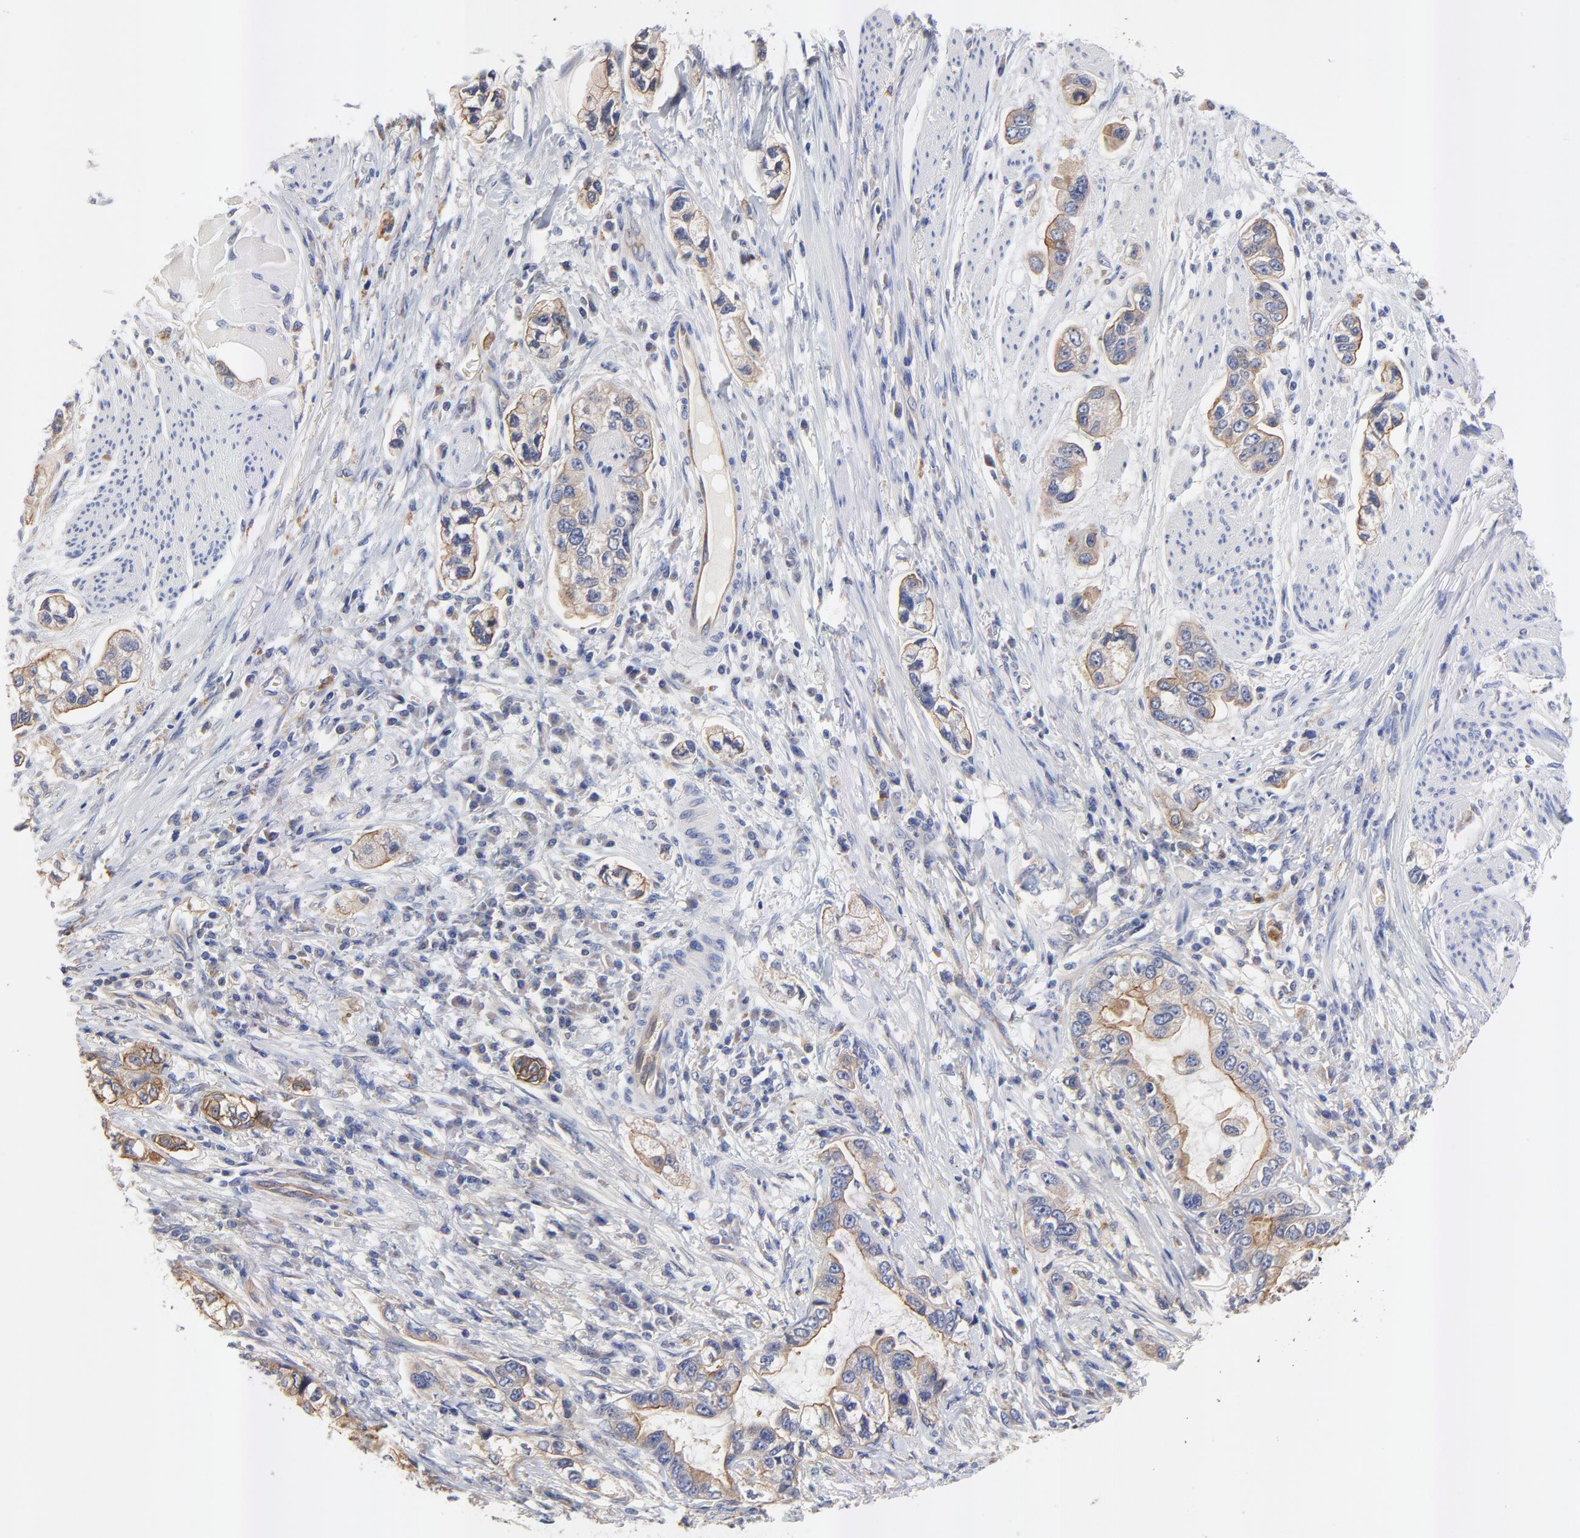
{"staining": {"intensity": "moderate", "quantity": ">75%", "location": "cytoplasmic/membranous"}, "tissue": "stomach cancer", "cell_type": "Tumor cells", "image_type": "cancer", "snomed": [{"axis": "morphology", "description": "Adenocarcinoma, NOS"}, {"axis": "topography", "description": "Stomach, lower"}], "caption": "Brown immunohistochemical staining in adenocarcinoma (stomach) shows moderate cytoplasmic/membranous staining in approximately >75% of tumor cells.", "gene": "FBXL2", "patient": {"sex": "female", "age": 93}}